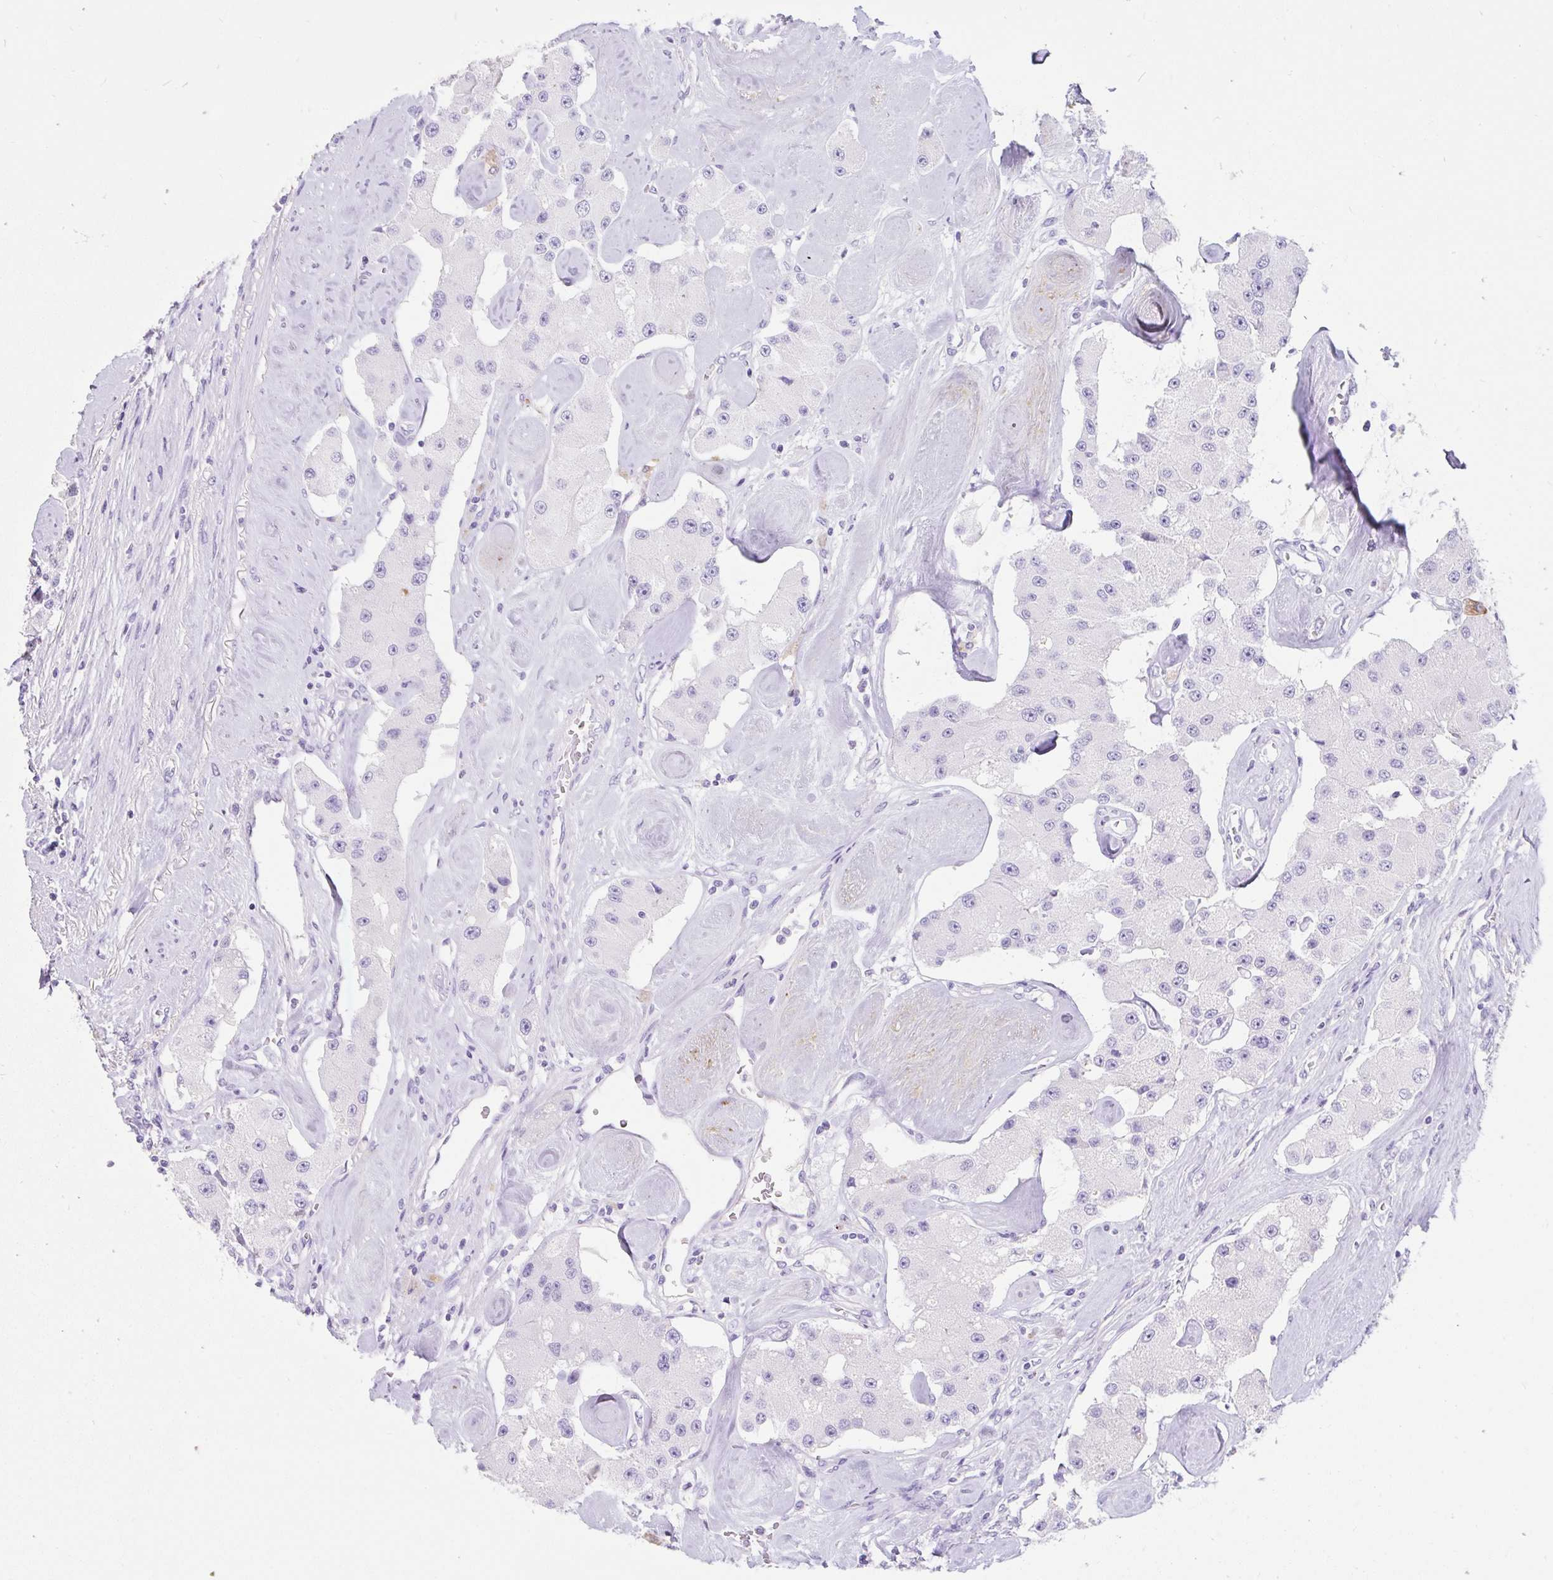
{"staining": {"intensity": "negative", "quantity": "none", "location": "none"}, "tissue": "carcinoid", "cell_type": "Tumor cells", "image_type": "cancer", "snomed": [{"axis": "morphology", "description": "Carcinoid, malignant, NOS"}, {"axis": "topography", "description": "Pancreas"}], "caption": "The photomicrograph shows no staining of tumor cells in carcinoid.", "gene": "APOC4-APOC2", "patient": {"sex": "male", "age": 41}}